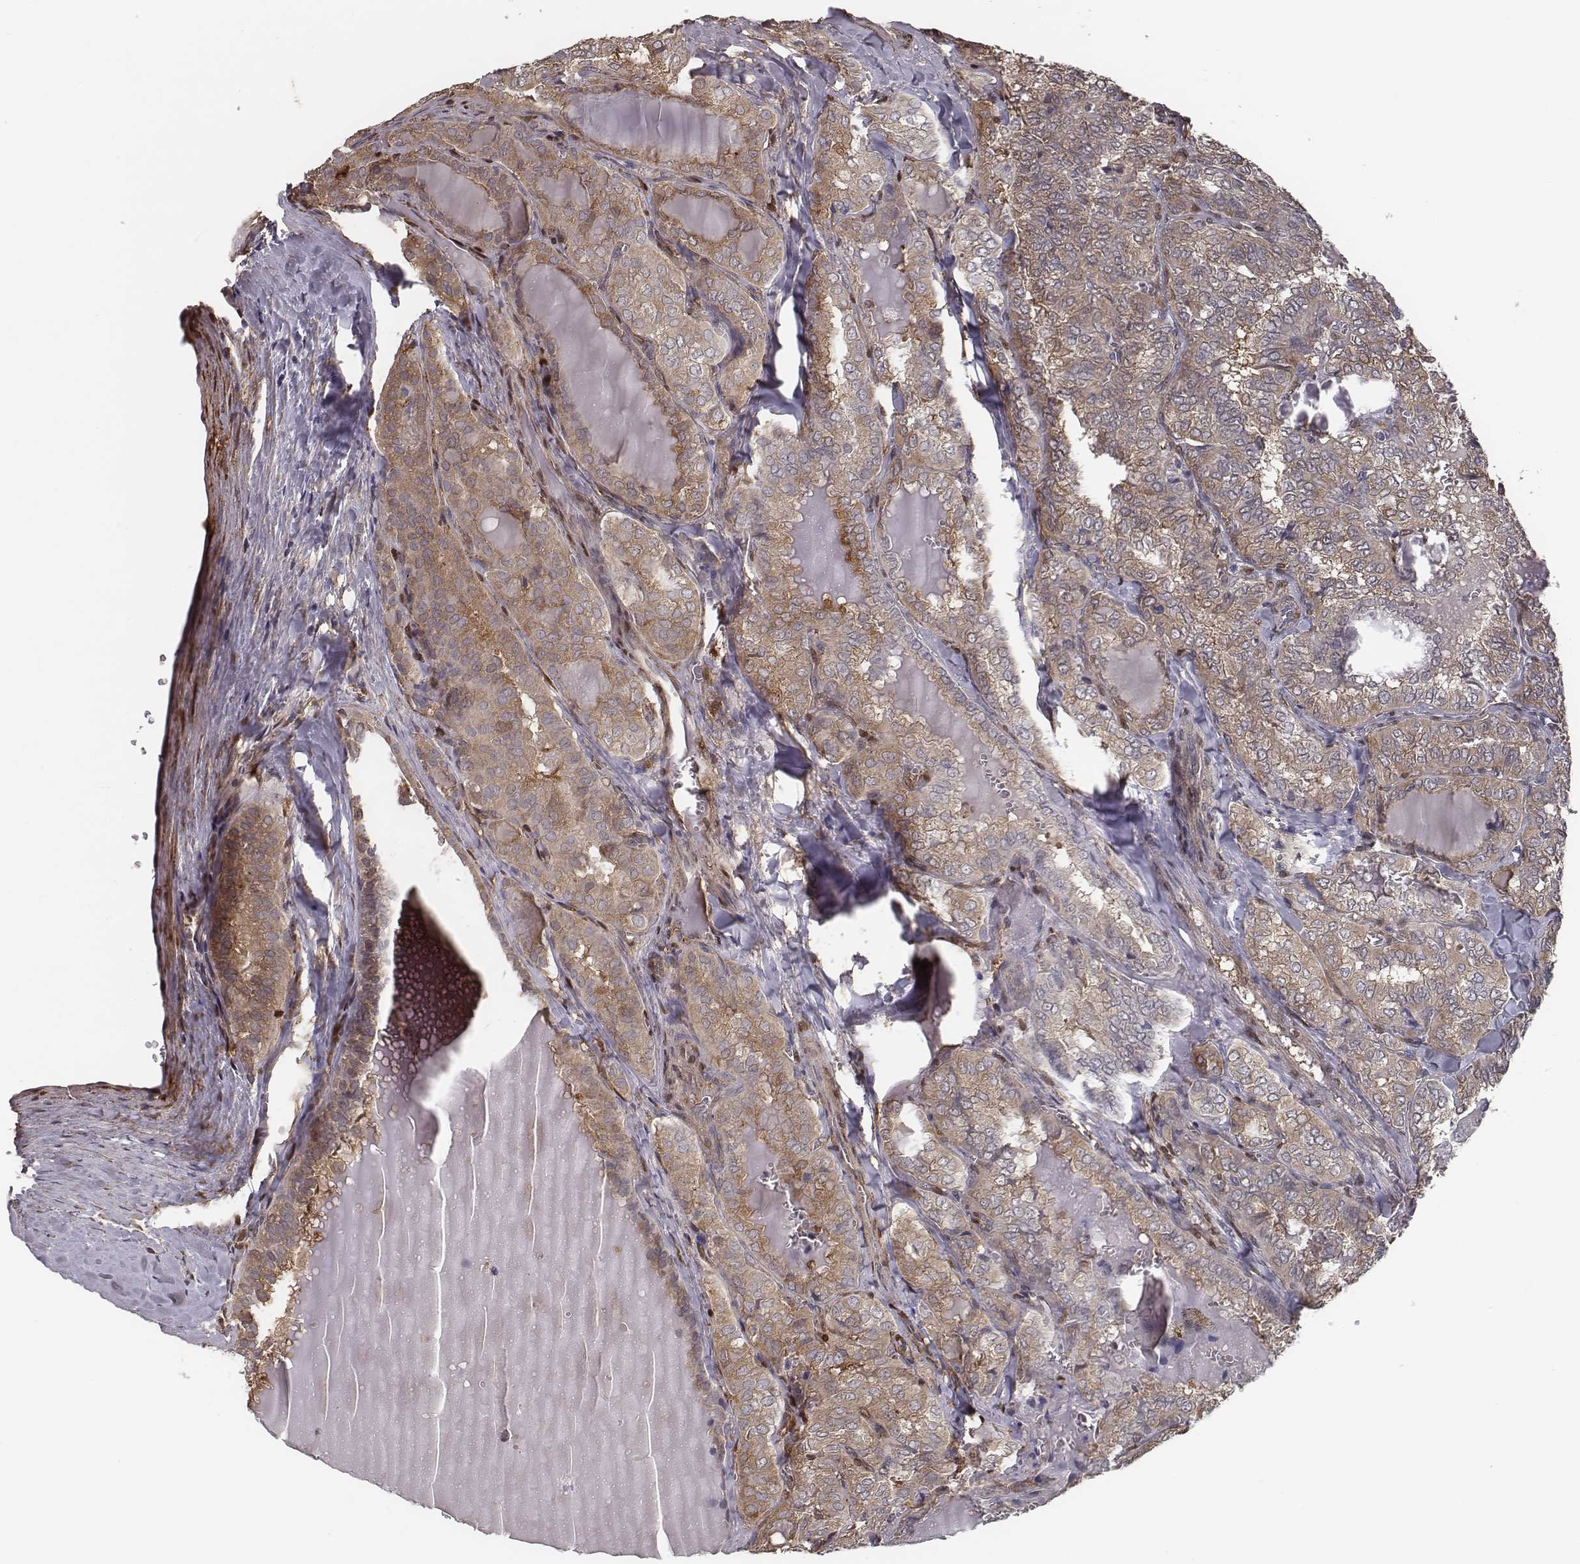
{"staining": {"intensity": "moderate", "quantity": ">75%", "location": "cytoplasmic/membranous"}, "tissue": "thyroid cancer", "cell_type": "Tumor cells", "image_type": "cancer", "snomed": [{"axis": "morphology", "description": "Papillary adenocarcinoma, NOS"}, {"axis": "topography", "description": "Thyroid gland"}], "caption": "A histopathology image of human thyroid cancer stained for a protein shows moderate cytoplasmic/membranous brown staining in tumor cells.", "gene": "ISYNA1", "patient": {"sex": "female", "age": 41}}